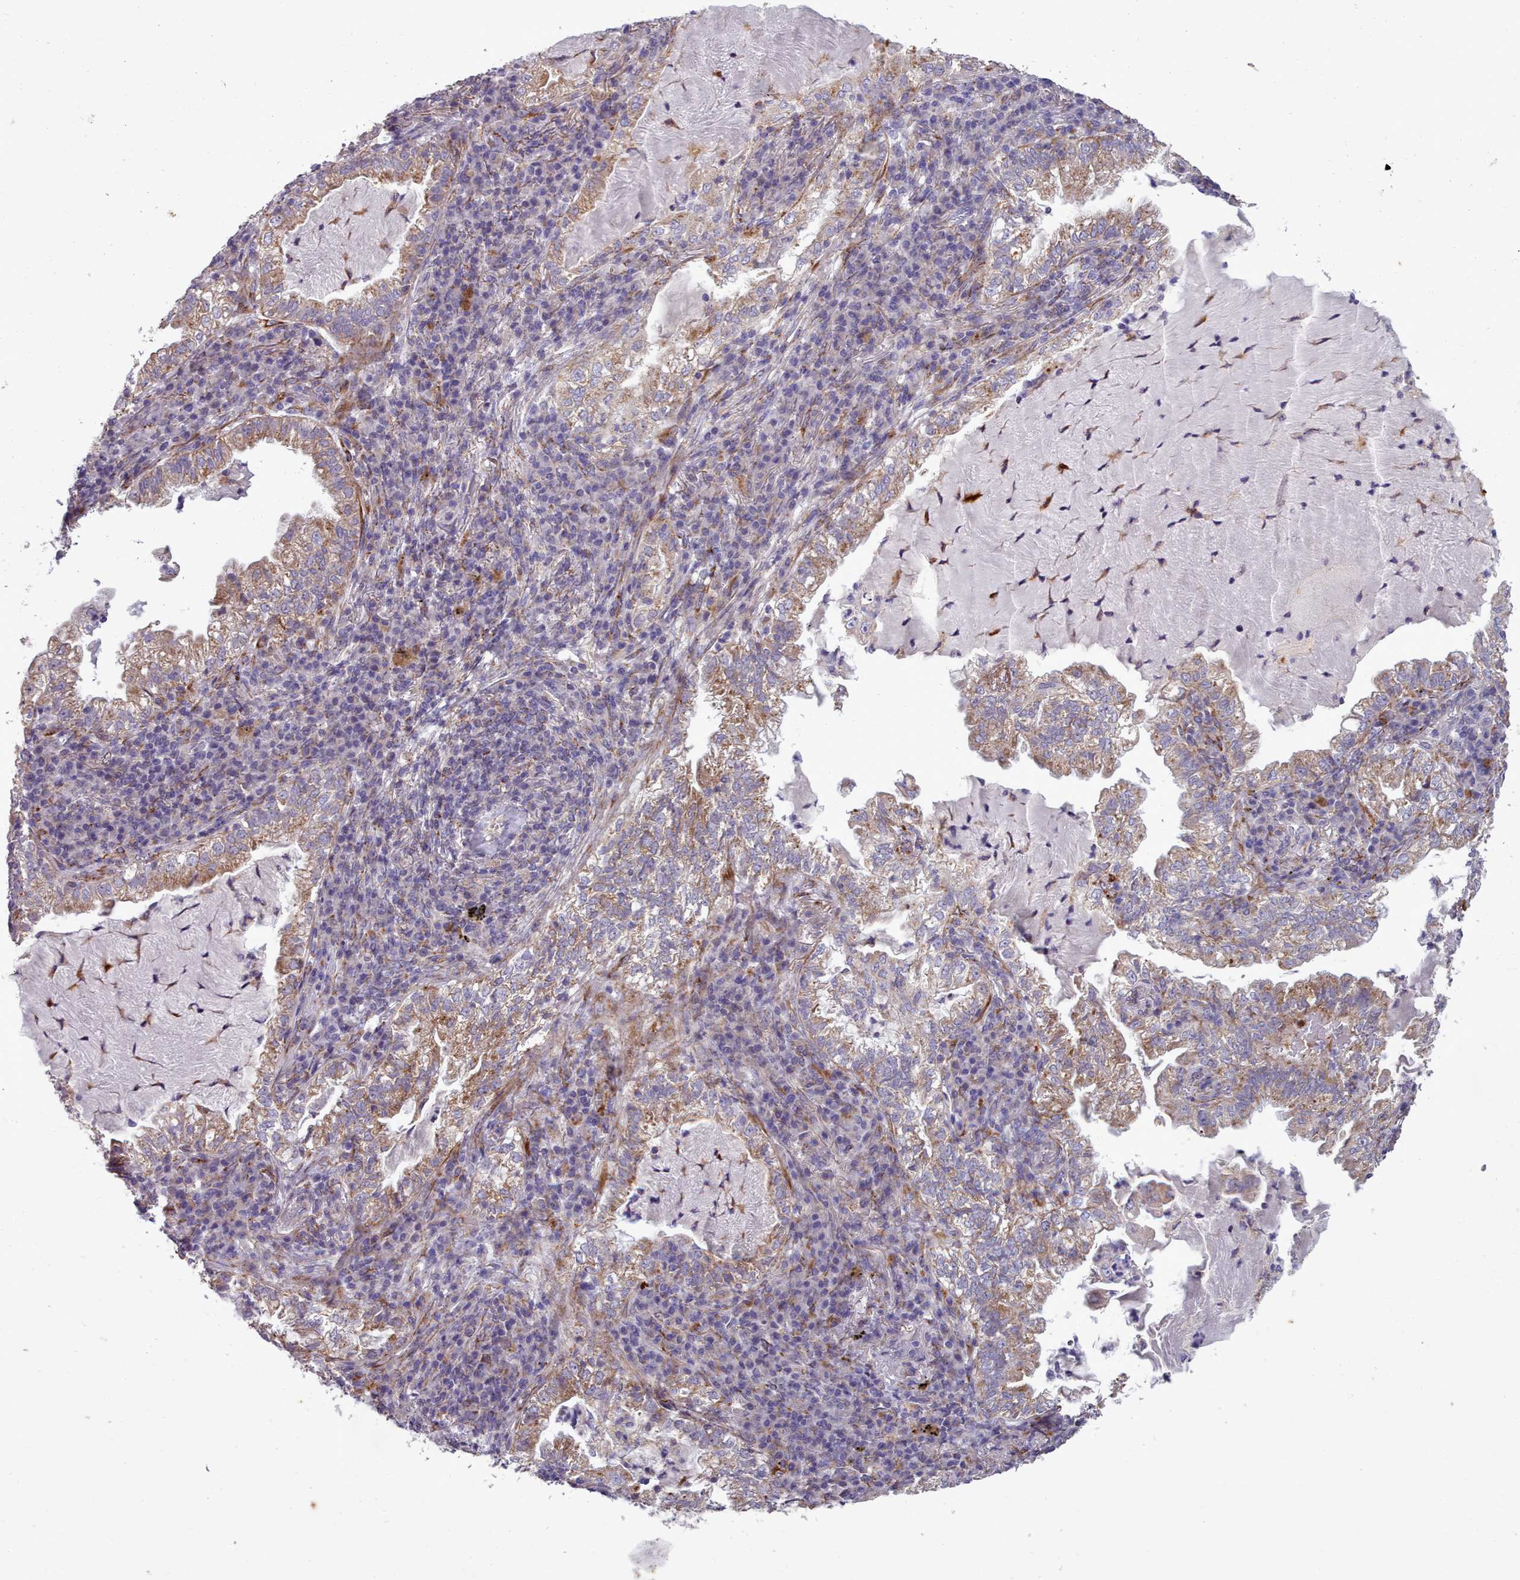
{"staining": {"intensity": "moderate", "quantity": "25%-75%", "location": "cytoplasmic/membranous"}, "tissue": "lung cancer", "cell_type": "Tumor cells", "image_type": "cancer", "snomed": [{"axis": "morphology", "description": "Adenocarcinoma, NOS"}, {"axis": "topography", "description": "Lung"}], "caption": "Lung adenocarcinoma stained for a protein (brown) demonstrates moderate cytoplasmic/membranous positive expression in about 25%-75% of tumor cells.", "gene": "FKBP10", "patient": {"sex": "female", "age": 73}}